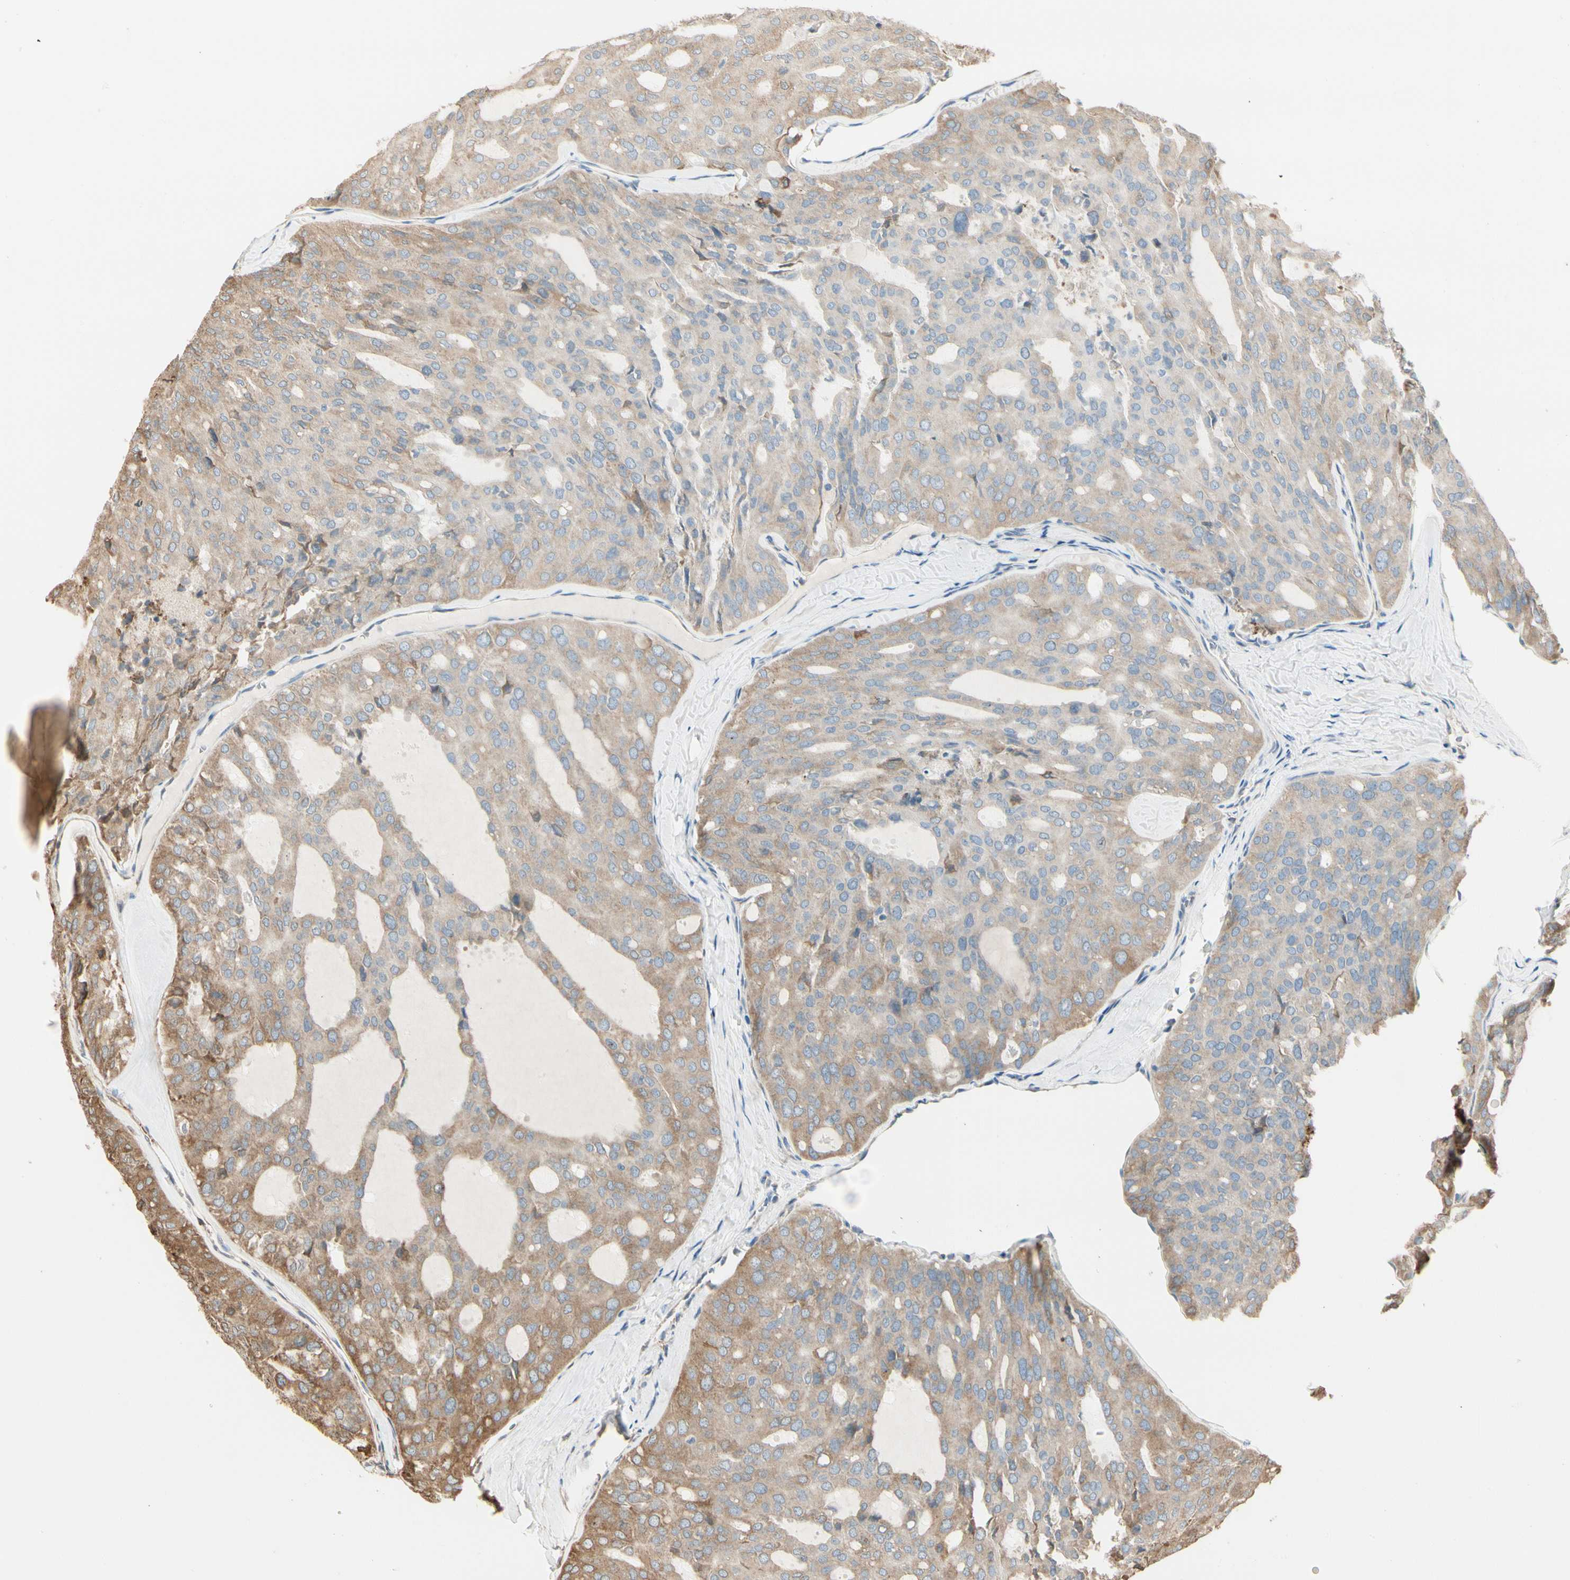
{"staining": {"intensity": "weak", "quantity": ">75%", "location": "cytoplasmic/membranous"}, "tissue": "thyroid cancer", "cell_type": "Tumor cells", "image_type": "cancer", "snomed": [{"axis": "morphology", "description": "Follicular adenoma carcinoma, NOS"}, {"axis": "topography", "description": "Thyroid gland"}], "caption": "The immunohistochemical stain highlights weak cytoplasmic/membranous staining in tumor cells of thyroid cancer tissue.", "gene": "NUCB2", "patient": {"sex": "male", "age": 75}}